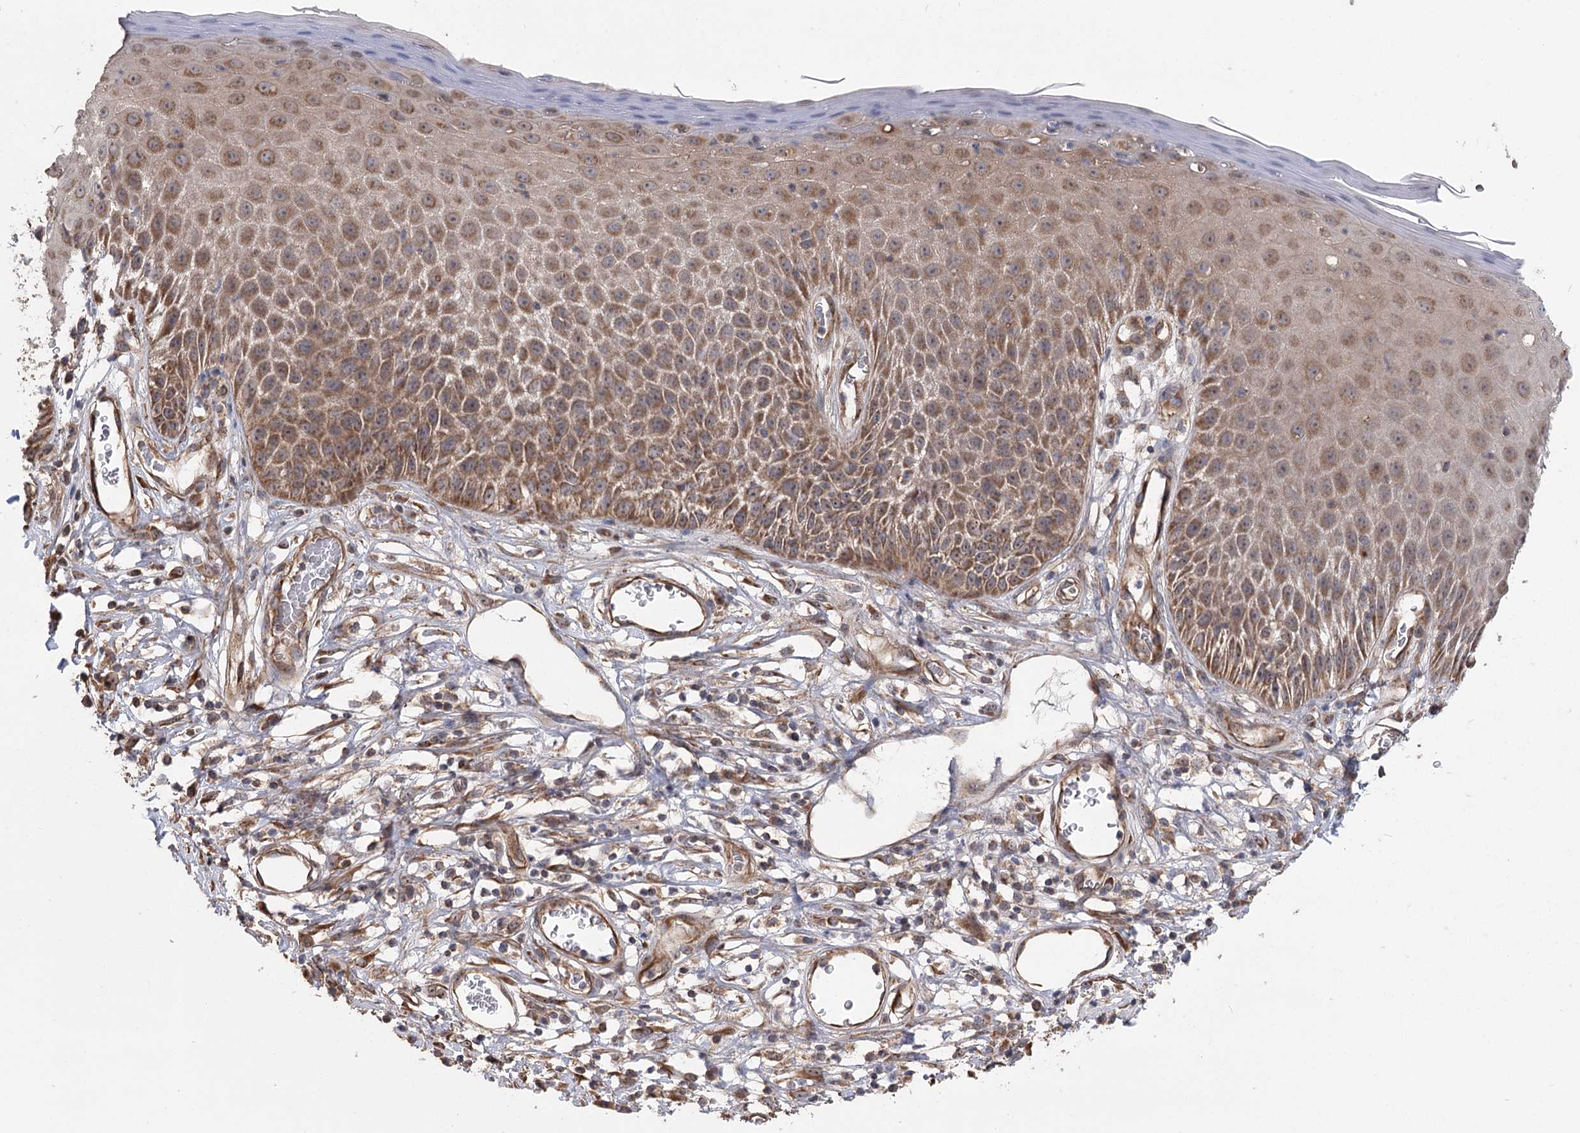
{"staining": {"intensity": "moderate", "quantity": ">75%", "location": "cytoplasmic/membranous"}, "tissue": "skin", "cell_type": "Epidermal cells", "image_type": "normal", "snomed": [{"axis": "morphology", "description": "Normal tissue, NOS"}, {"axis": "topography", "description": "Vulva"}], "caption": "Epidermal cells reveal medium levels of moderate cytoplasmic/membranous staining in about >75% of cells in benign skin.", "gene": "RWDD4", "patient": {"sex": "female", "age": 68}}